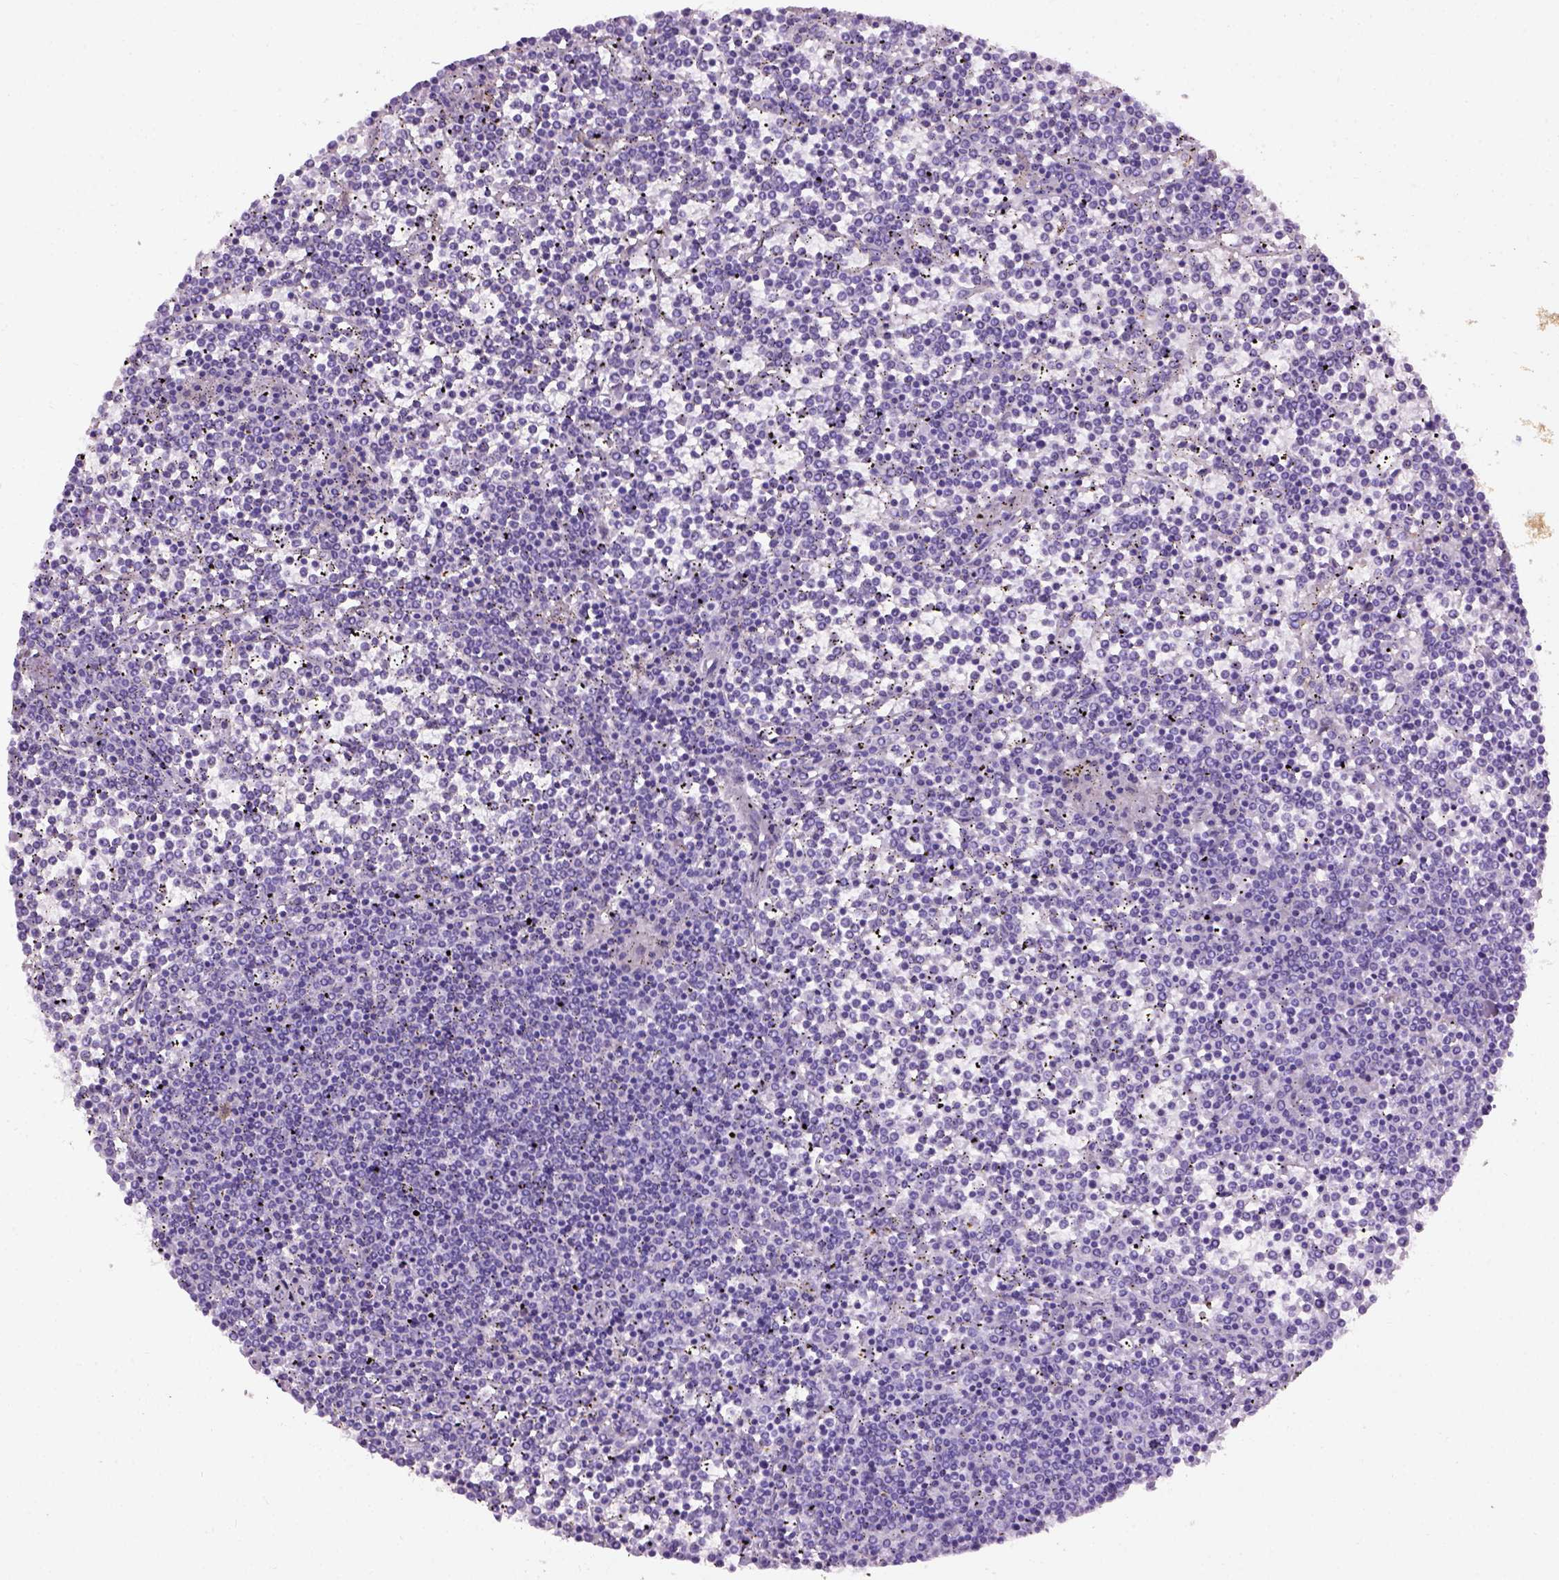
{"staining": {"intensity": "negative", "quantity": "none", "location": "none"}, "tissue": "lymphoma", "cell_type": "Tumor cells", "image_type": "cancer", "snomed": [{"axis": "morphology", "description": "Malignant lymphoma, non-Hodgkin's type, Low grade"}, {"axis": "topography", "description": "Spleen"}], "caption": "The histopathology image displays no significant positivity in tumor cells of malignant lymphoma, non-Hodgkin's type (low-grade).", "gene": "GABRB2", "patient": {"sex": "female", "age": 19}}